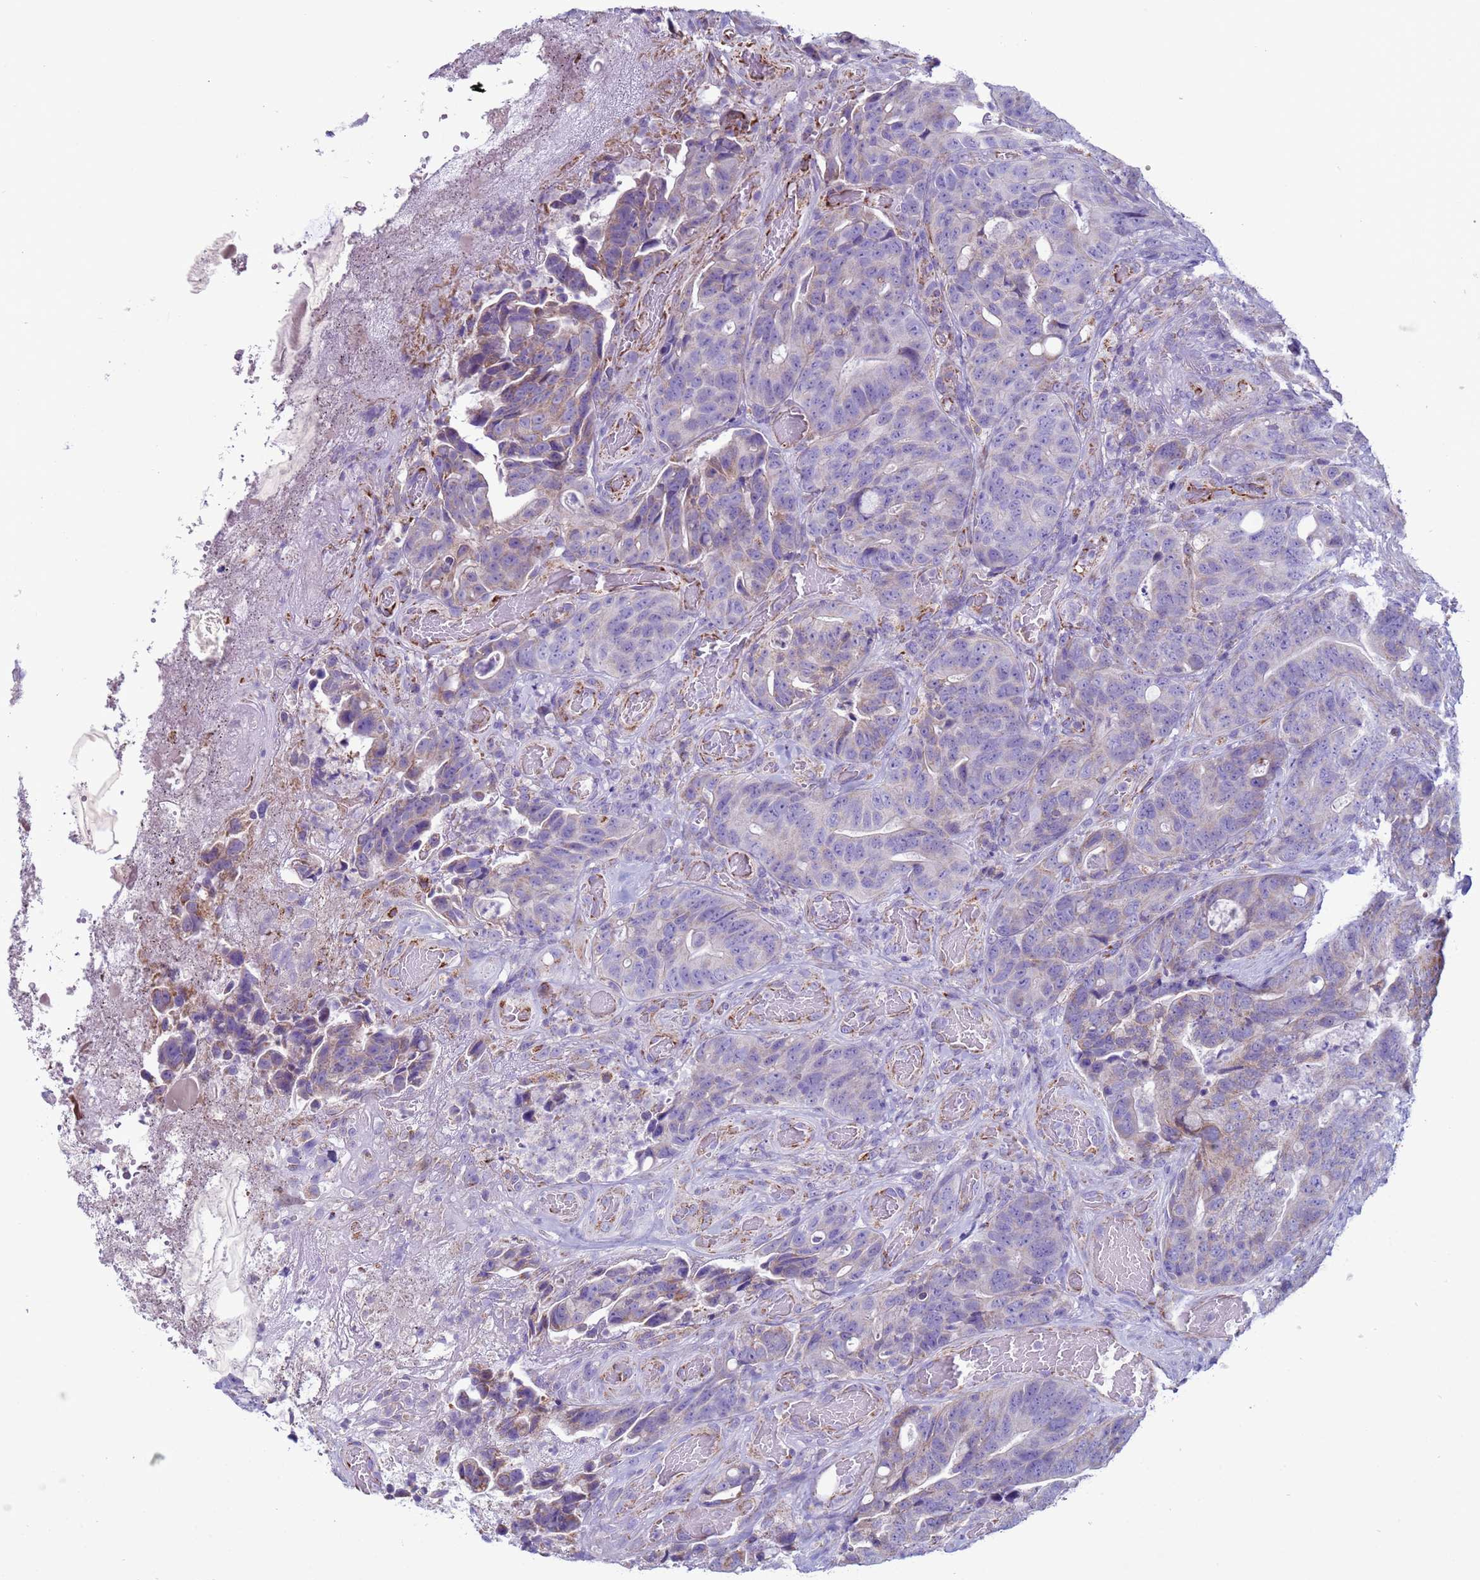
{"staining": {"intensity": "moderate", "quantity": "<25%", "location": "cytoplasmic/membranous"}, "tissue": "colorectal cancer", "cell_type": "Tumor cells", "image_type": "cancer", "snomed": [{"axis": "morphology", "description": "Adenocarcinoma, NOS"}, {"axis": "topography", "description": "Colon"}], "caption": "An immunohistochemistry (IHC) histopathology image of neoplastic tissue is shown. Protein staining in brown shows moderate cytoplasmic/membranous positivity in adenocarcinoma (colorectal) within tumor cells. The protein of interest is stained brown, and the nuclei are stained in blue (DAB IHC with brightfield microscopy, high magnification).", "gene": "NCALD", "patient": {"sex": "female", "age": 82}}